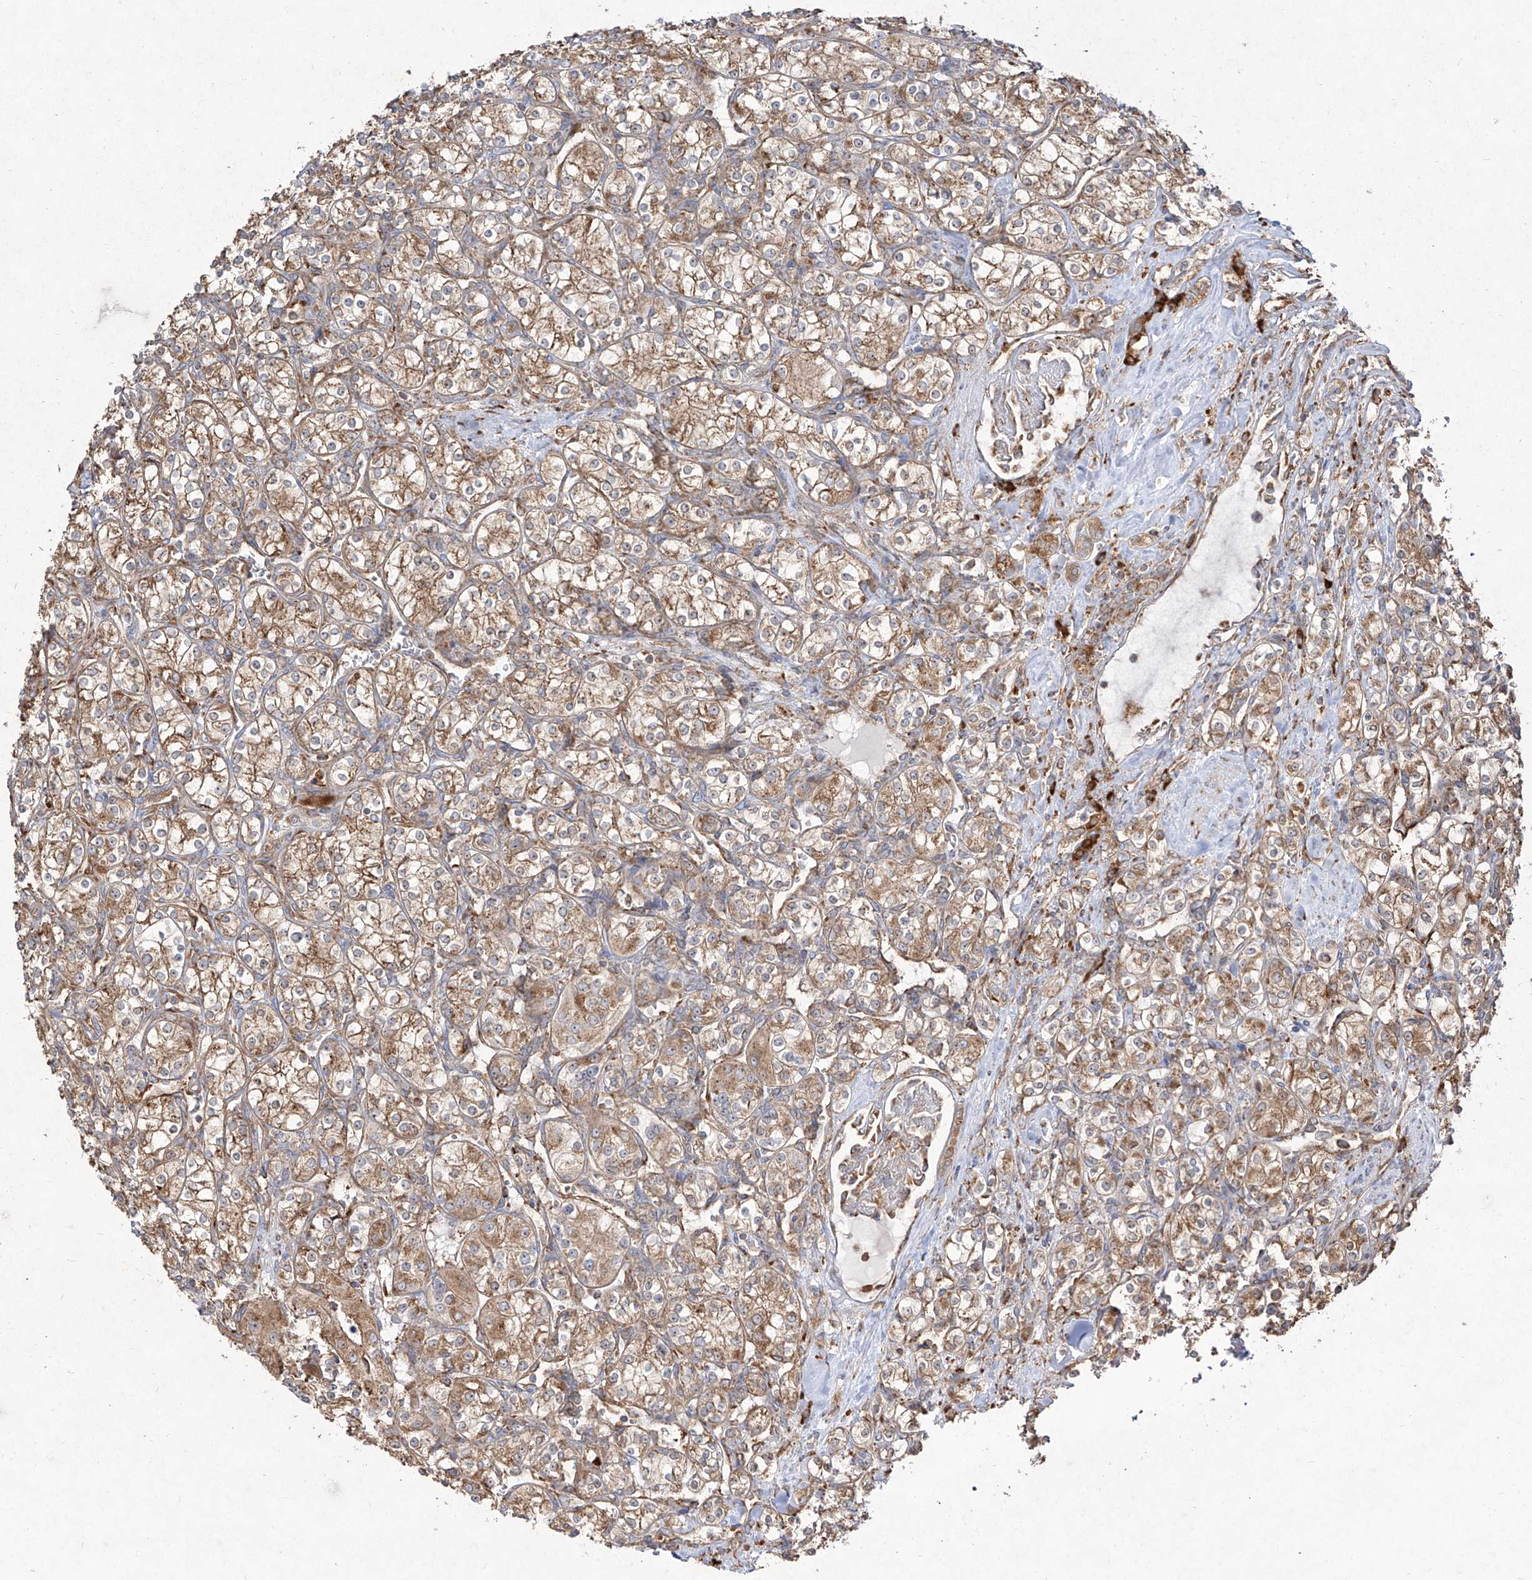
{"staining": {"intensity": "moderate", "quantity": ">75%", "location": "cytoplasmic/membranous"}, "tissue": "renal cancer", "cell_type": "Tumor cells", "image_type": "cancer", "snomed": [{"axis": "morphology", "description": "Adenocarcinoma, NOS"}, {"axis": "topography", "description": "Kidney"}], "caption": "Immunohistochemical staining of human renal cancer shows medium levels of moderate cytoplasmic/membranous protein positivity in approximately >75% of tumor cells.", "gene": "RPS25", "patient": {"sex": "male", "age": 77}}